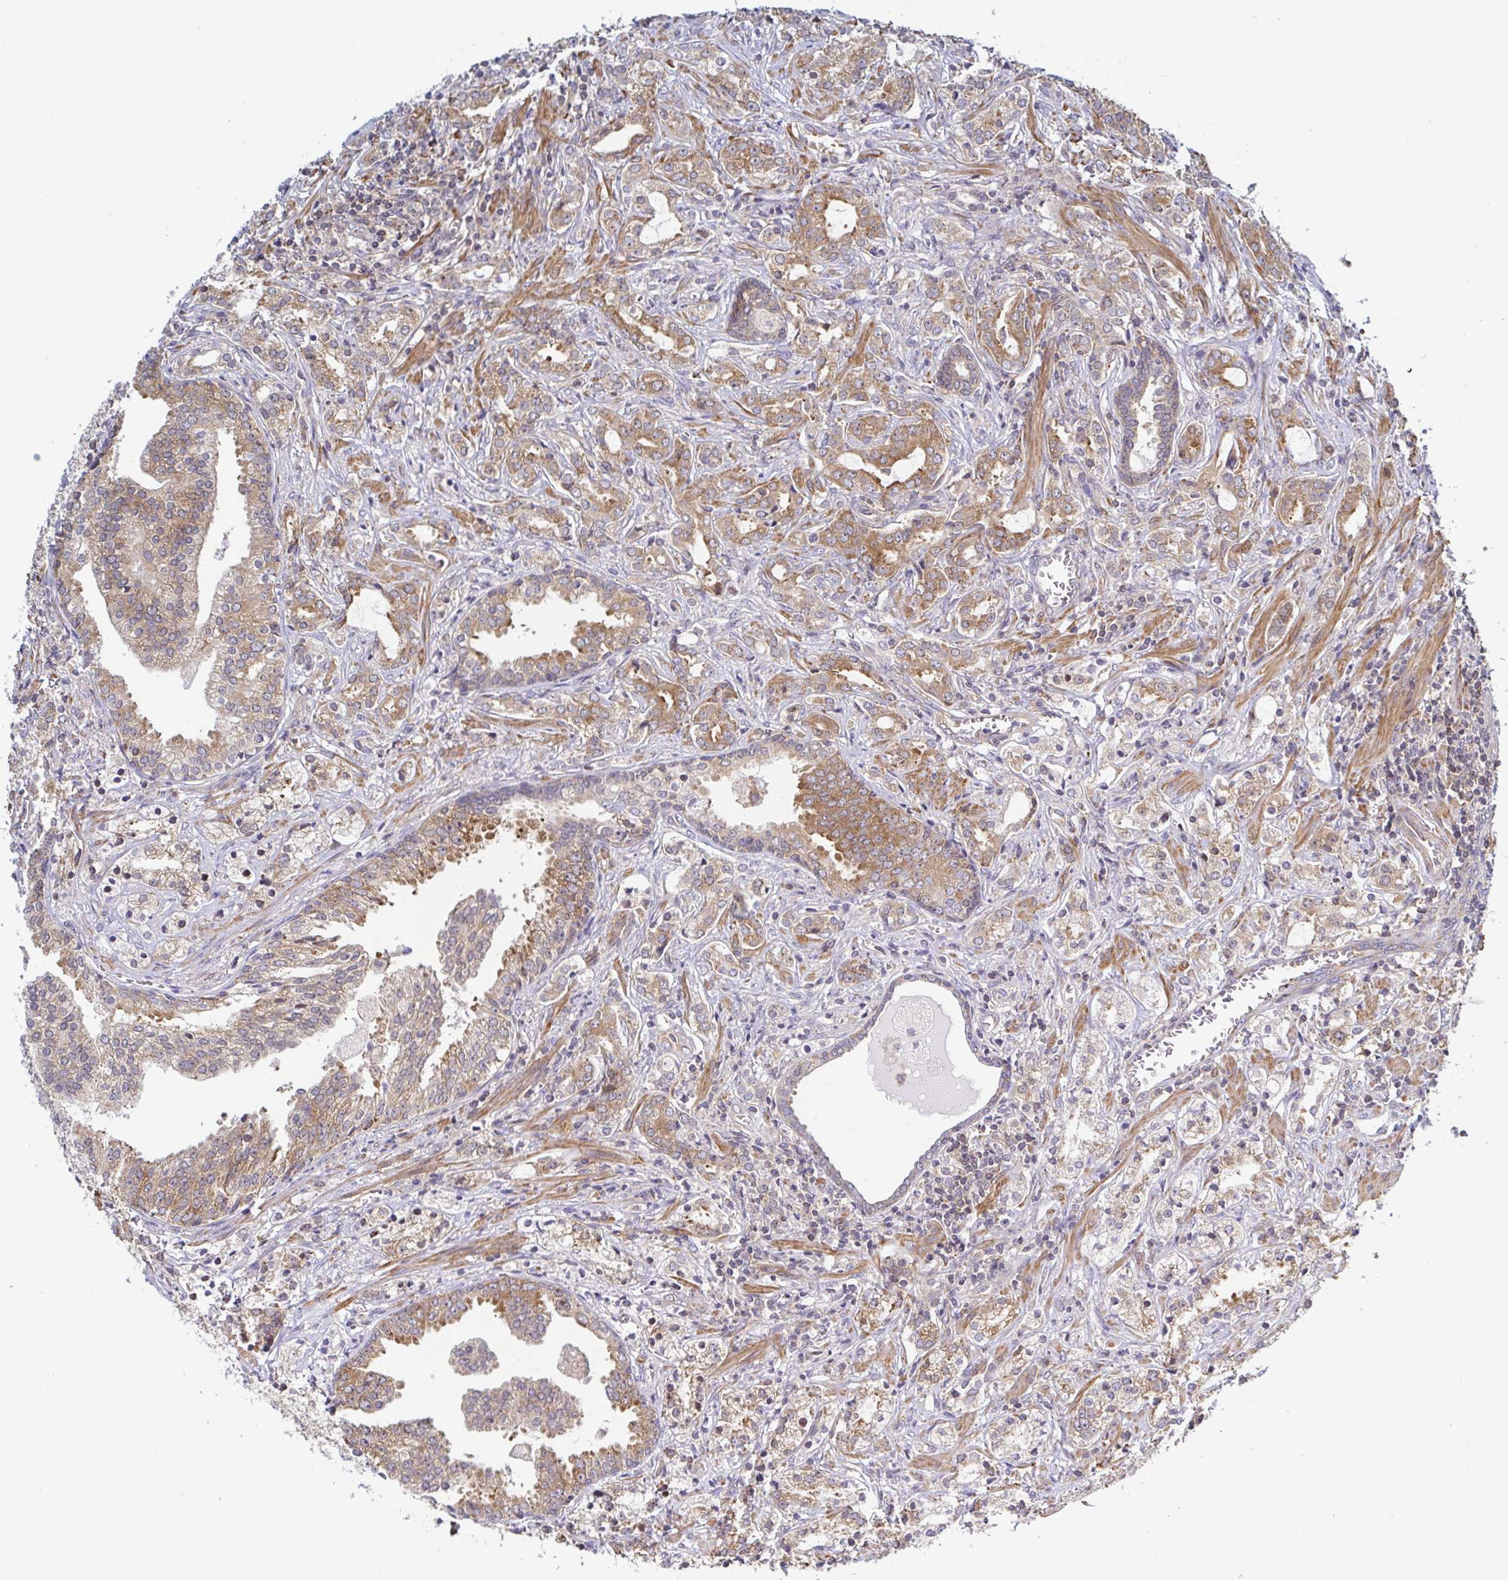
{"staining": {"intensity": "moderate", "quantity": ">75%", "location": "cytoplasmic/membranous"}, "tissue": "prostate cancer", "cell_type": "Tumor cells", "image_type": "cancer", "snomed": [{"axis": "morphology", "description": "Adenocarcinoma, Medium grade"}, {"axis": "topography", "description": "Prostate"}], "caption": "Protein expression analysis of human prostate medium-grade adenocarcinoma reveals moderate cytoplasmic/membranous staining in about >75% of tumor cells.", "gene": "LARP1", "patient": {"sex": "male", "age": 57}}